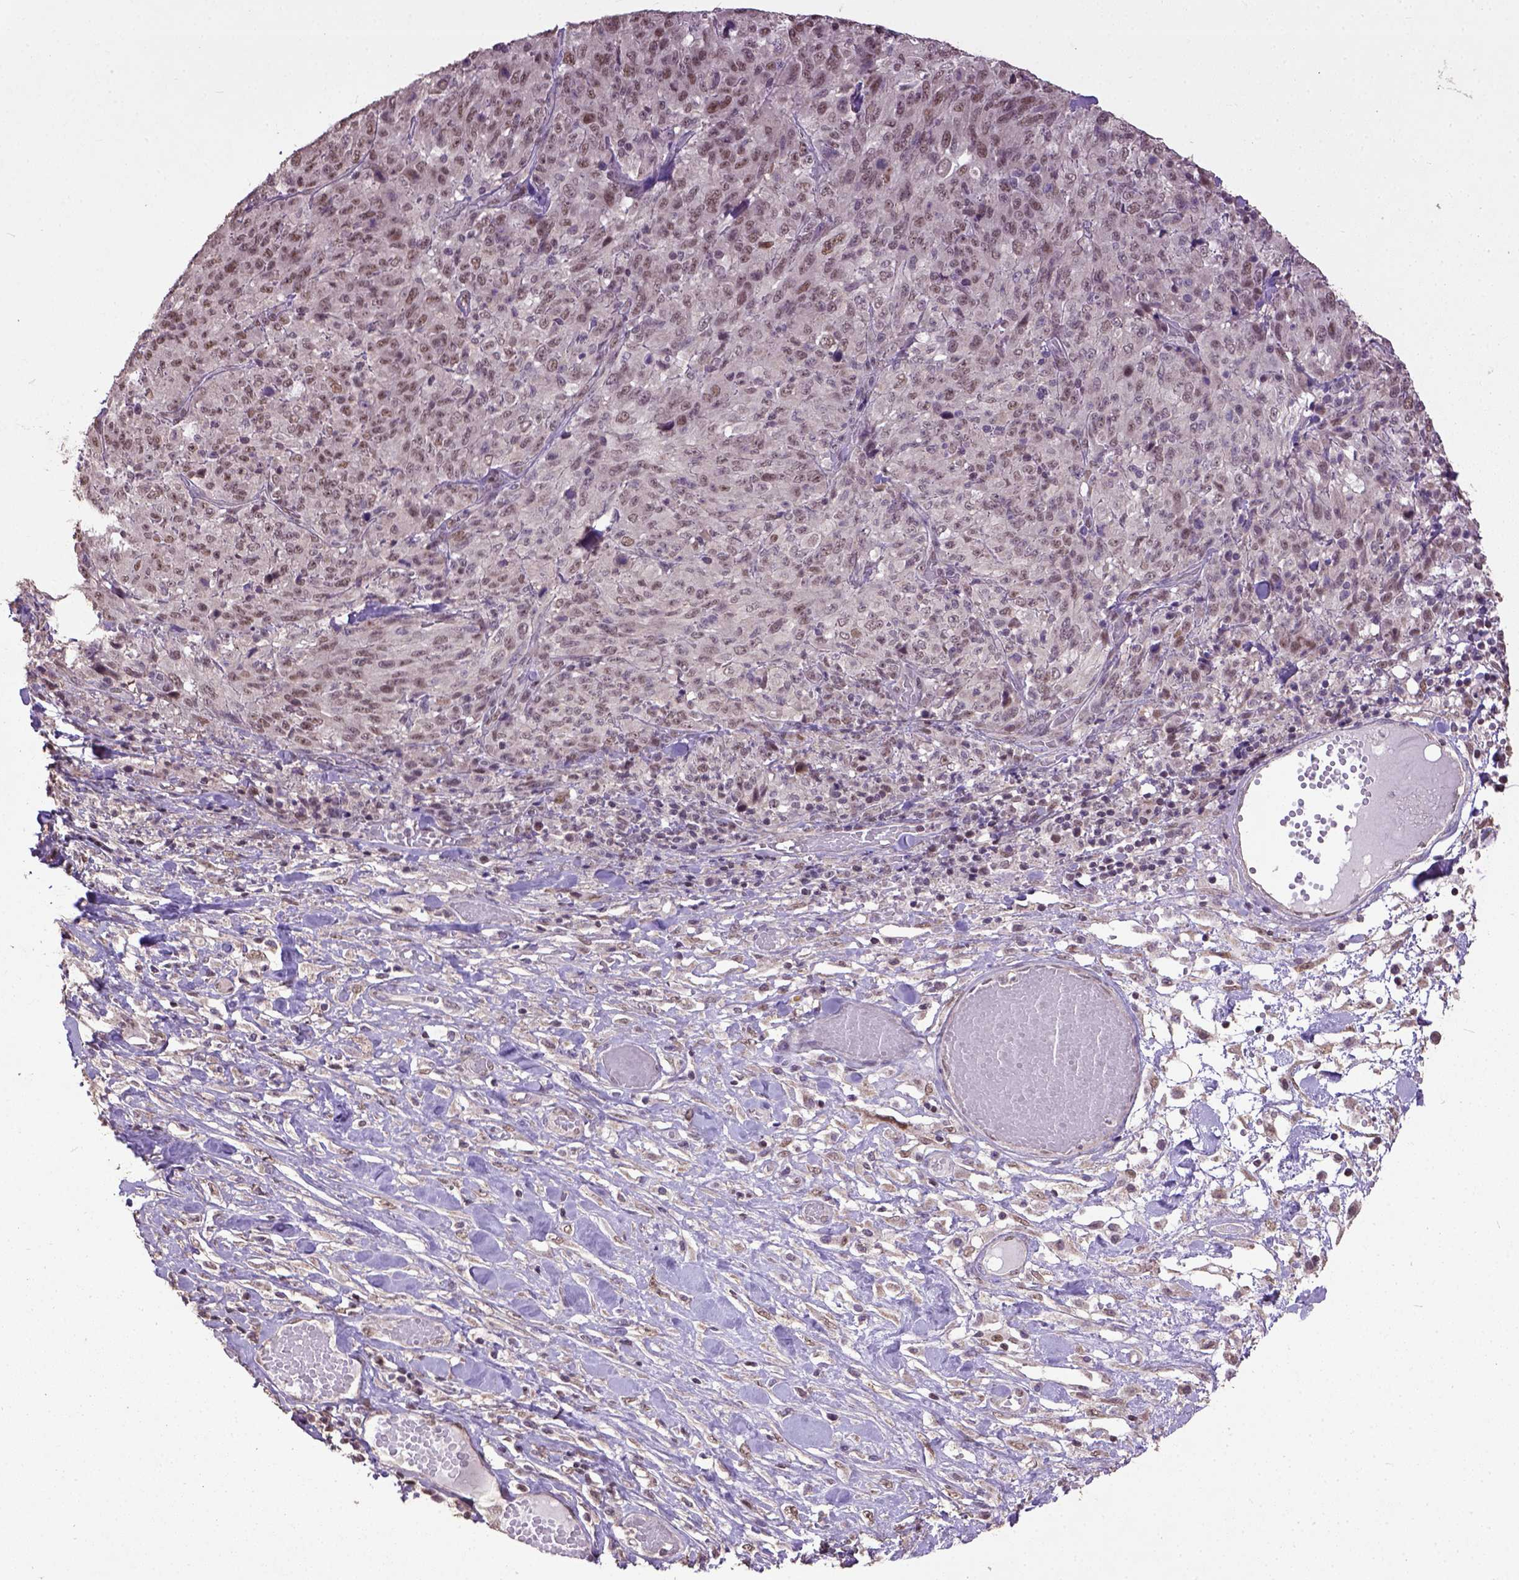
{"staining": {"intensity": "moderate", "quantity": ">75%", "location": "nuclear"}, "tissue": "melanoma", "cell_type": "Tumor cells", "image_type": "cancer", "snomed": [{"axis": "morphology", "description": "Malignant melanoma, NOS"}, {"axis": "topography", "description": "Skin"}], "caption": "Tumor cells display moderate nuclear positivity in approximately >75% of cells in malignant melanoma.", "gene": "UBA3", "patient": {"sex": "female", "age": 91}}